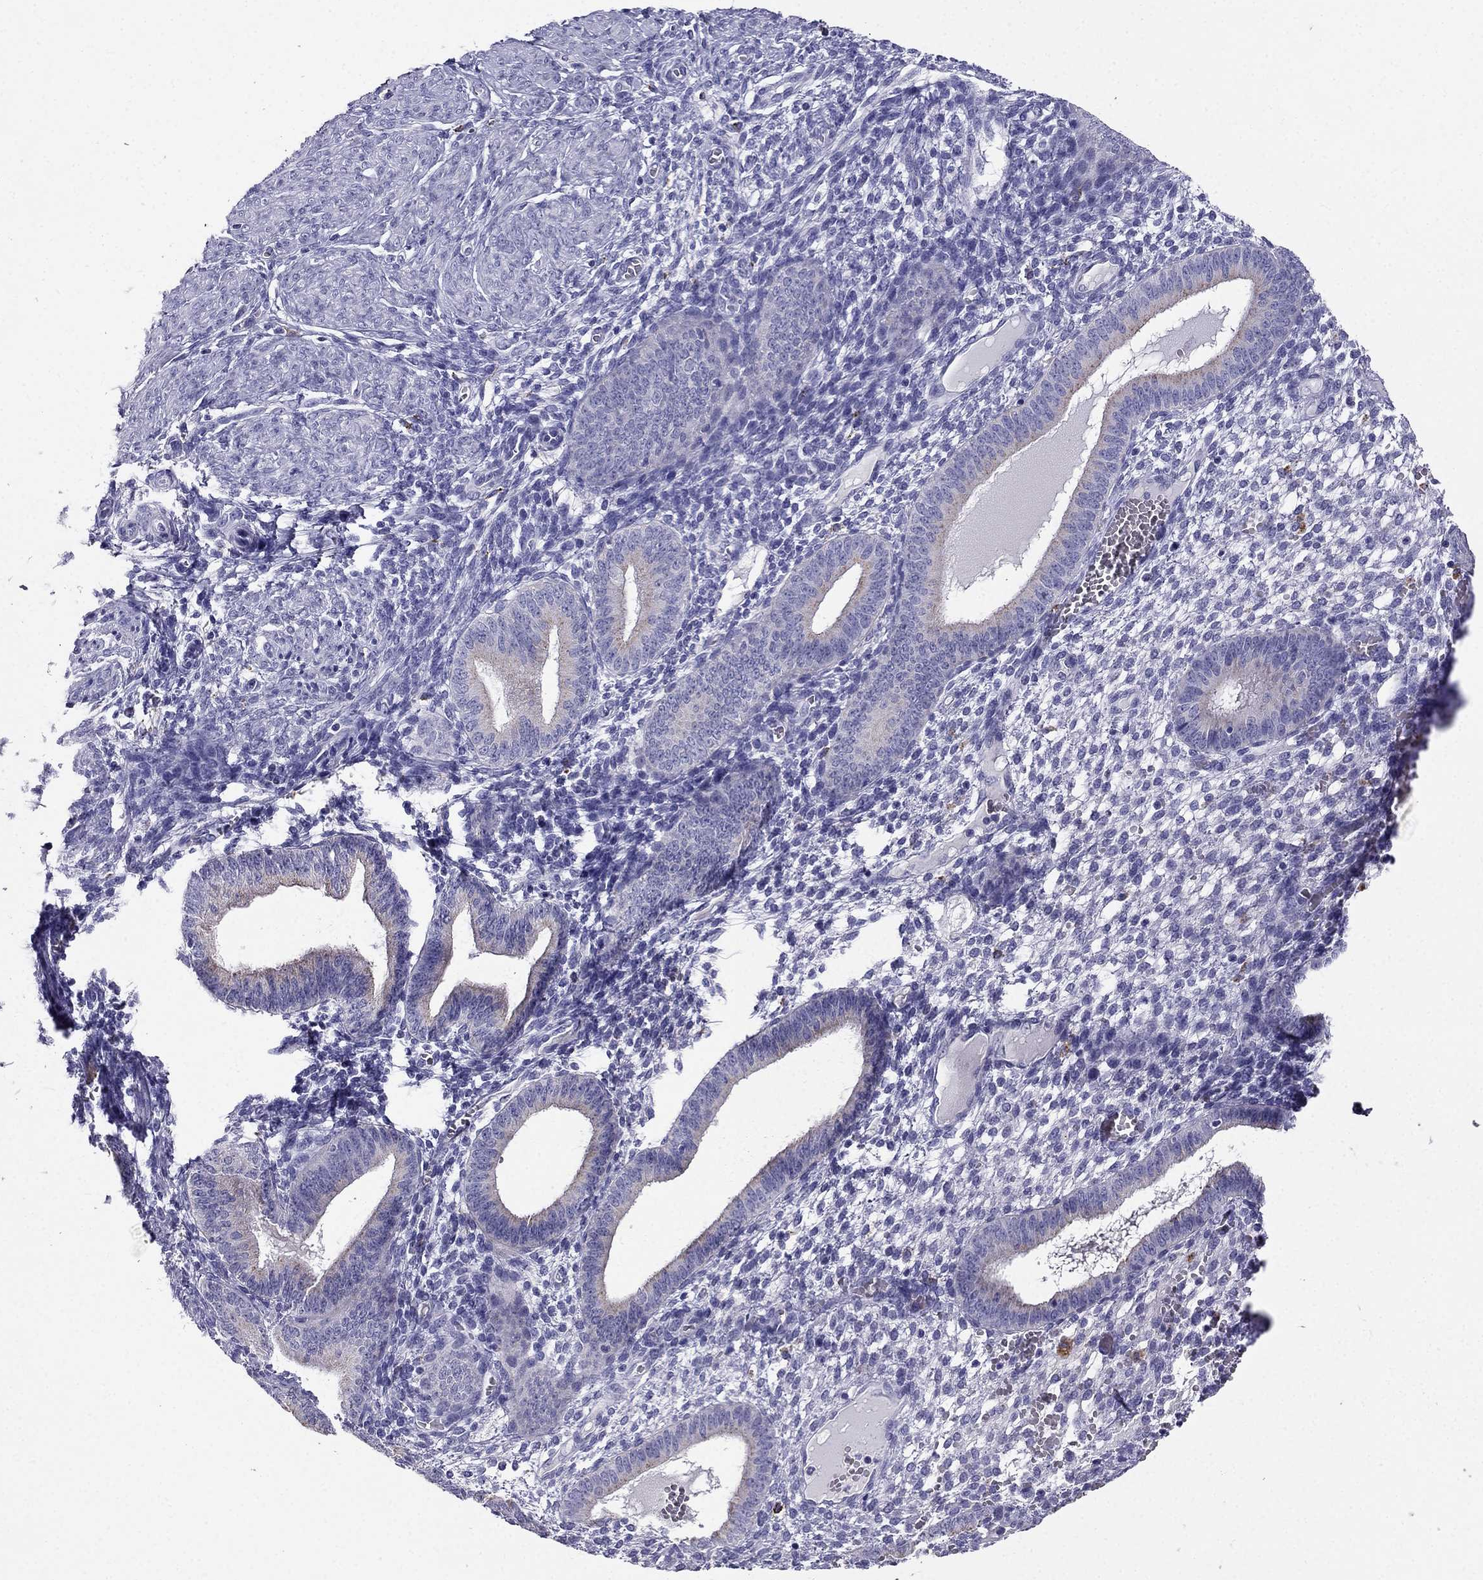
{"staining": {"intensity": "negative", "quantity": "none", "location": "none"}, "tissue": "endometrium", "cell_type": "Cells in endometrial stroma", "image_type": "normal", "snomed": [{"axis": "morphology", "description": "Normal tissue, NOS"}, {"axis": "topography", "description": "Endometrium"}], "caption": "A micrograph of endometrium stained for a protein exhibits no brown staining in cells in endometrial stroma. Nuclei are stained in blue.", "gene": "PTH", "patient": {"sex": "female", "age": 42}}